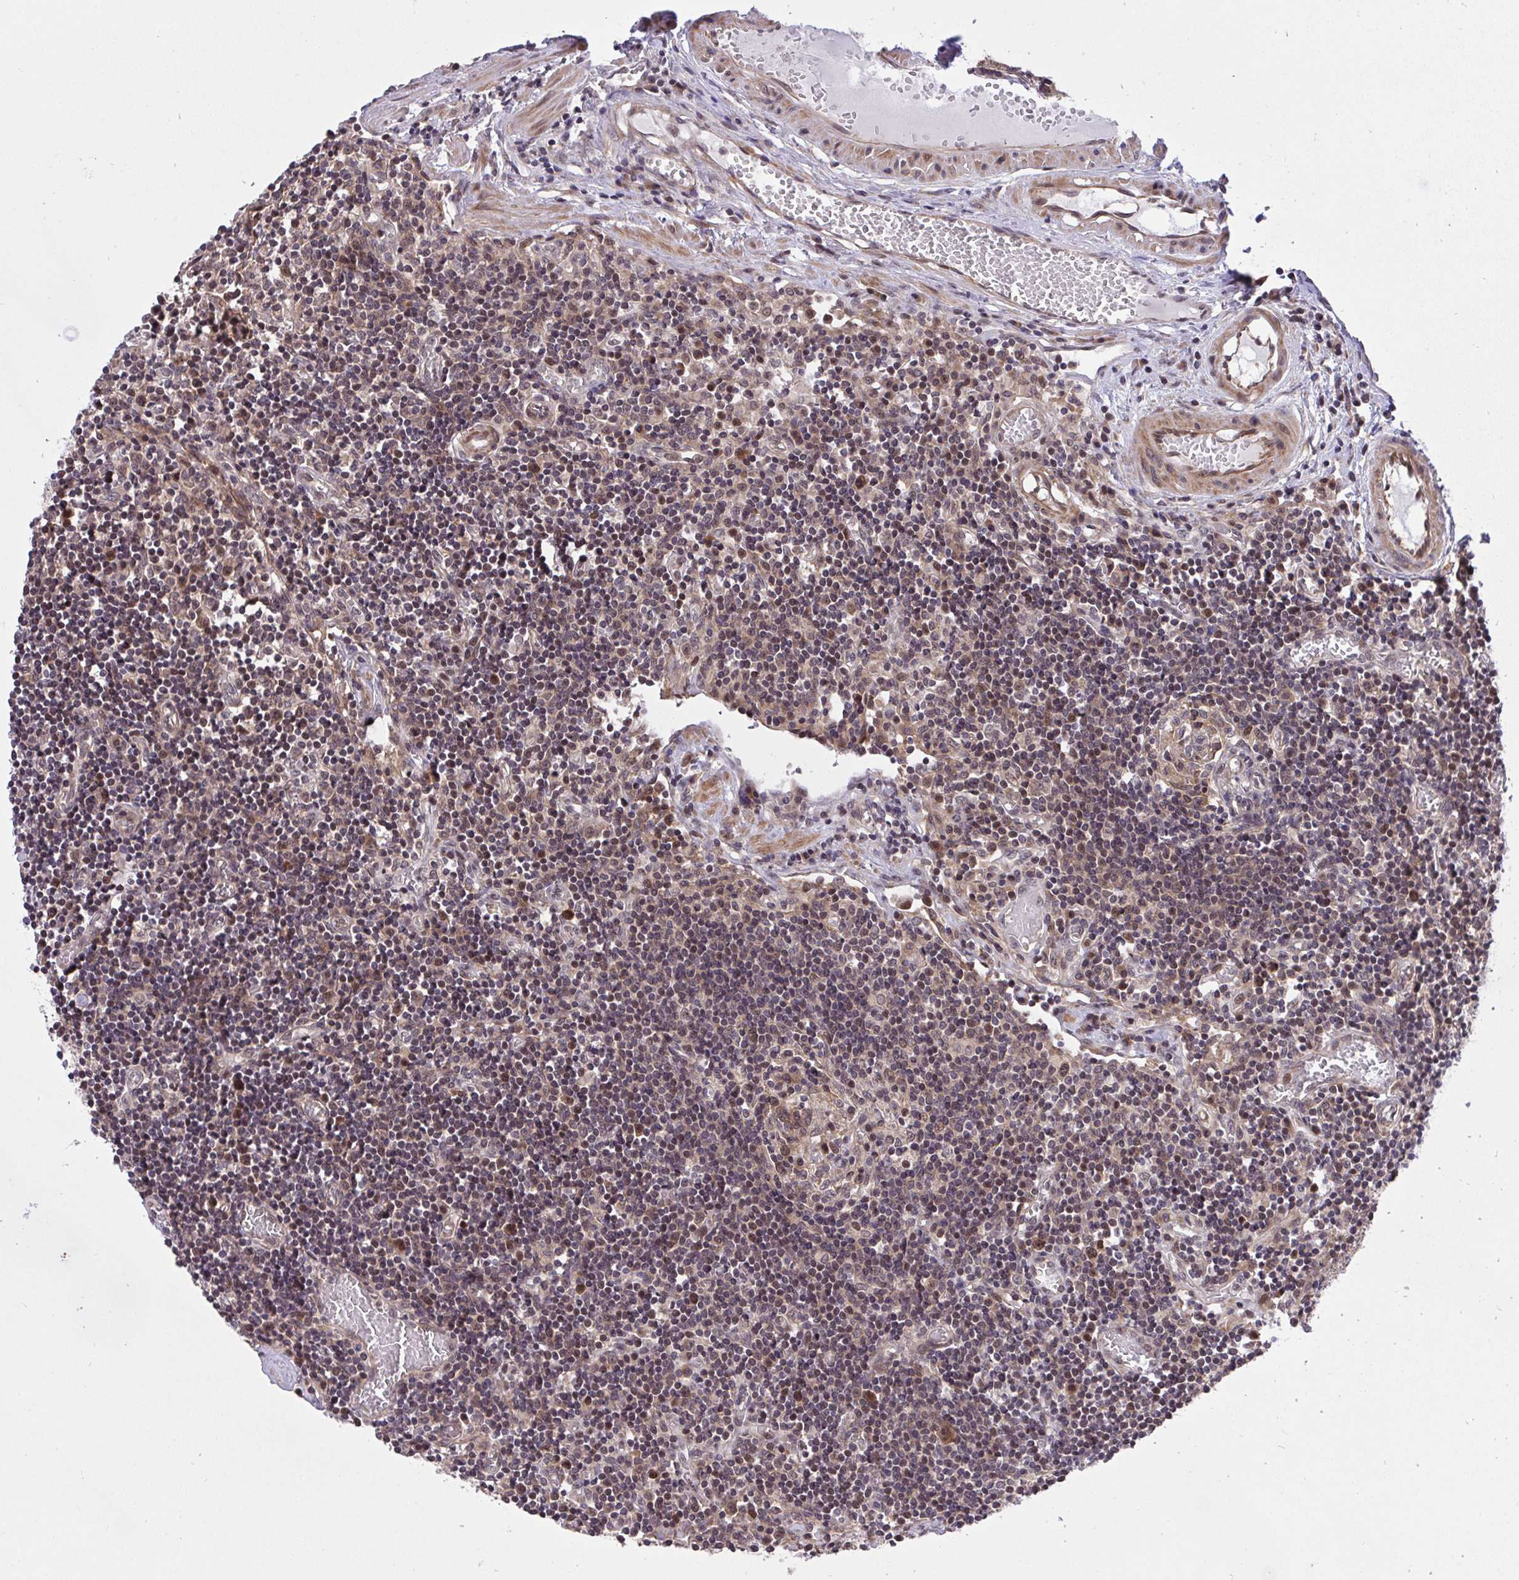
{"staining": {"intensity": "strong", "quantity": "25%-75%", "location": "cytoplasmic/membranous"}, "tissue": "lymph node", "cell_type": "Germinal center cells", "image_type": "normal", "snomed": [{"axis": "morphology", "description": "Normal tissue, NOS"}, {"axis": "topography", "description": "Lymph node"}], "caption": "Immunohistochemistry micrograph of normal human lymph node stained for a protein (brown), which displays high levels of strong cytoplasmic/membranous staining in approximately 25%-75% of germinal center cells.", "gene": "ERI1", "patient": {"sex": "male", "age": 66}}